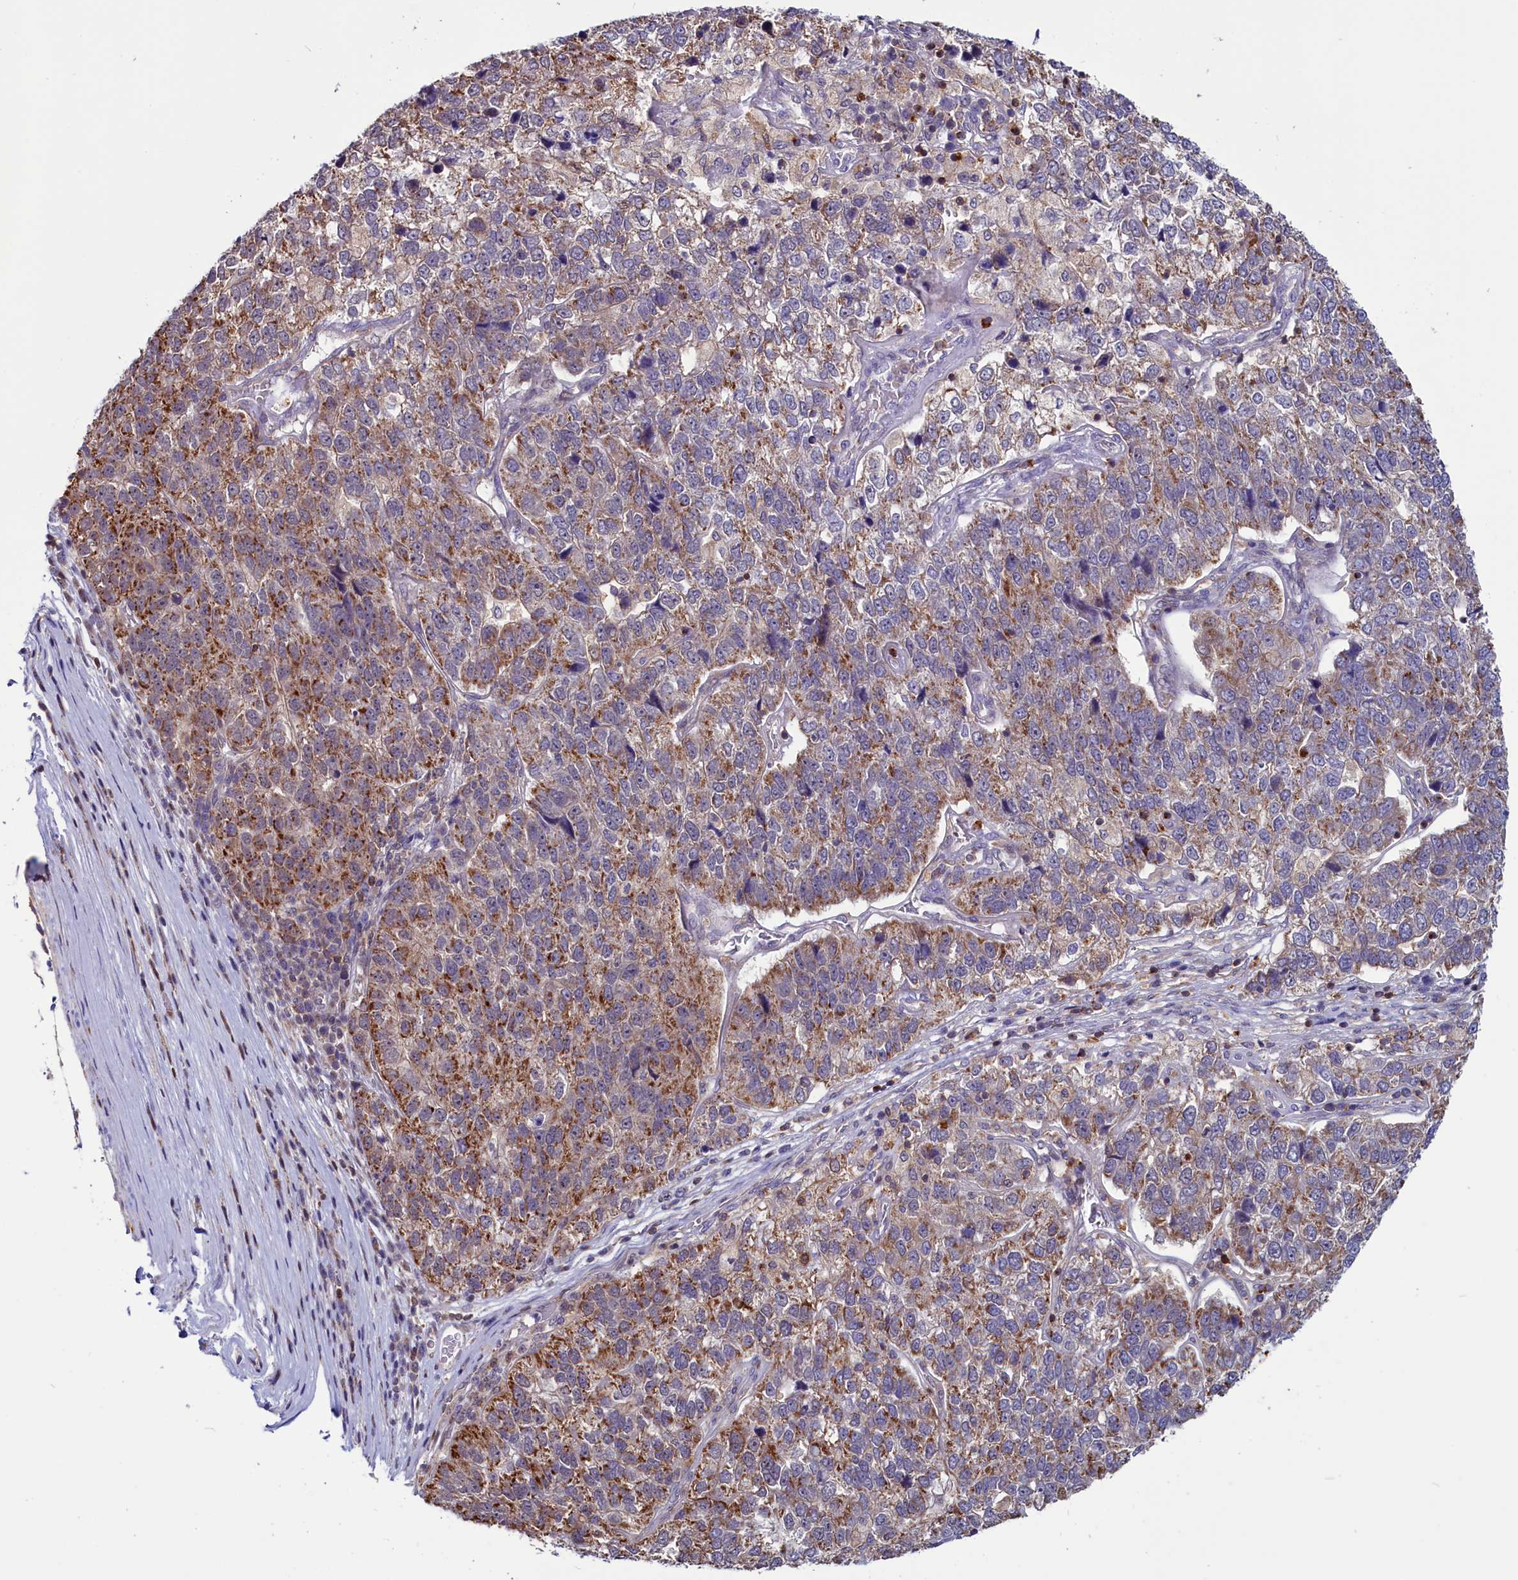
{"staining": {"intensity": "moderate", "quantity": "25%-75%", "location": "cytoplasmic/membranous"}, "tissue": "pancreatic cancer", "cell_type": "Tumor cells", "image_type": "cancer", "snomed": [{"axis": "morphology", "description": "Adenocarcinoma, NOS"}, {"axis": "topography", "description": "Pancreas"}], "caption": "High-power microscopy captured an IHC photomicrograph of pancreatic cancer (adenocarcinoma), revealing moderate cytoplasmic/membranous staining in about 25%-75% of tumor cells.", "gene": "CIAPIN1", "patient": {"sex": "female", "age": 61}}